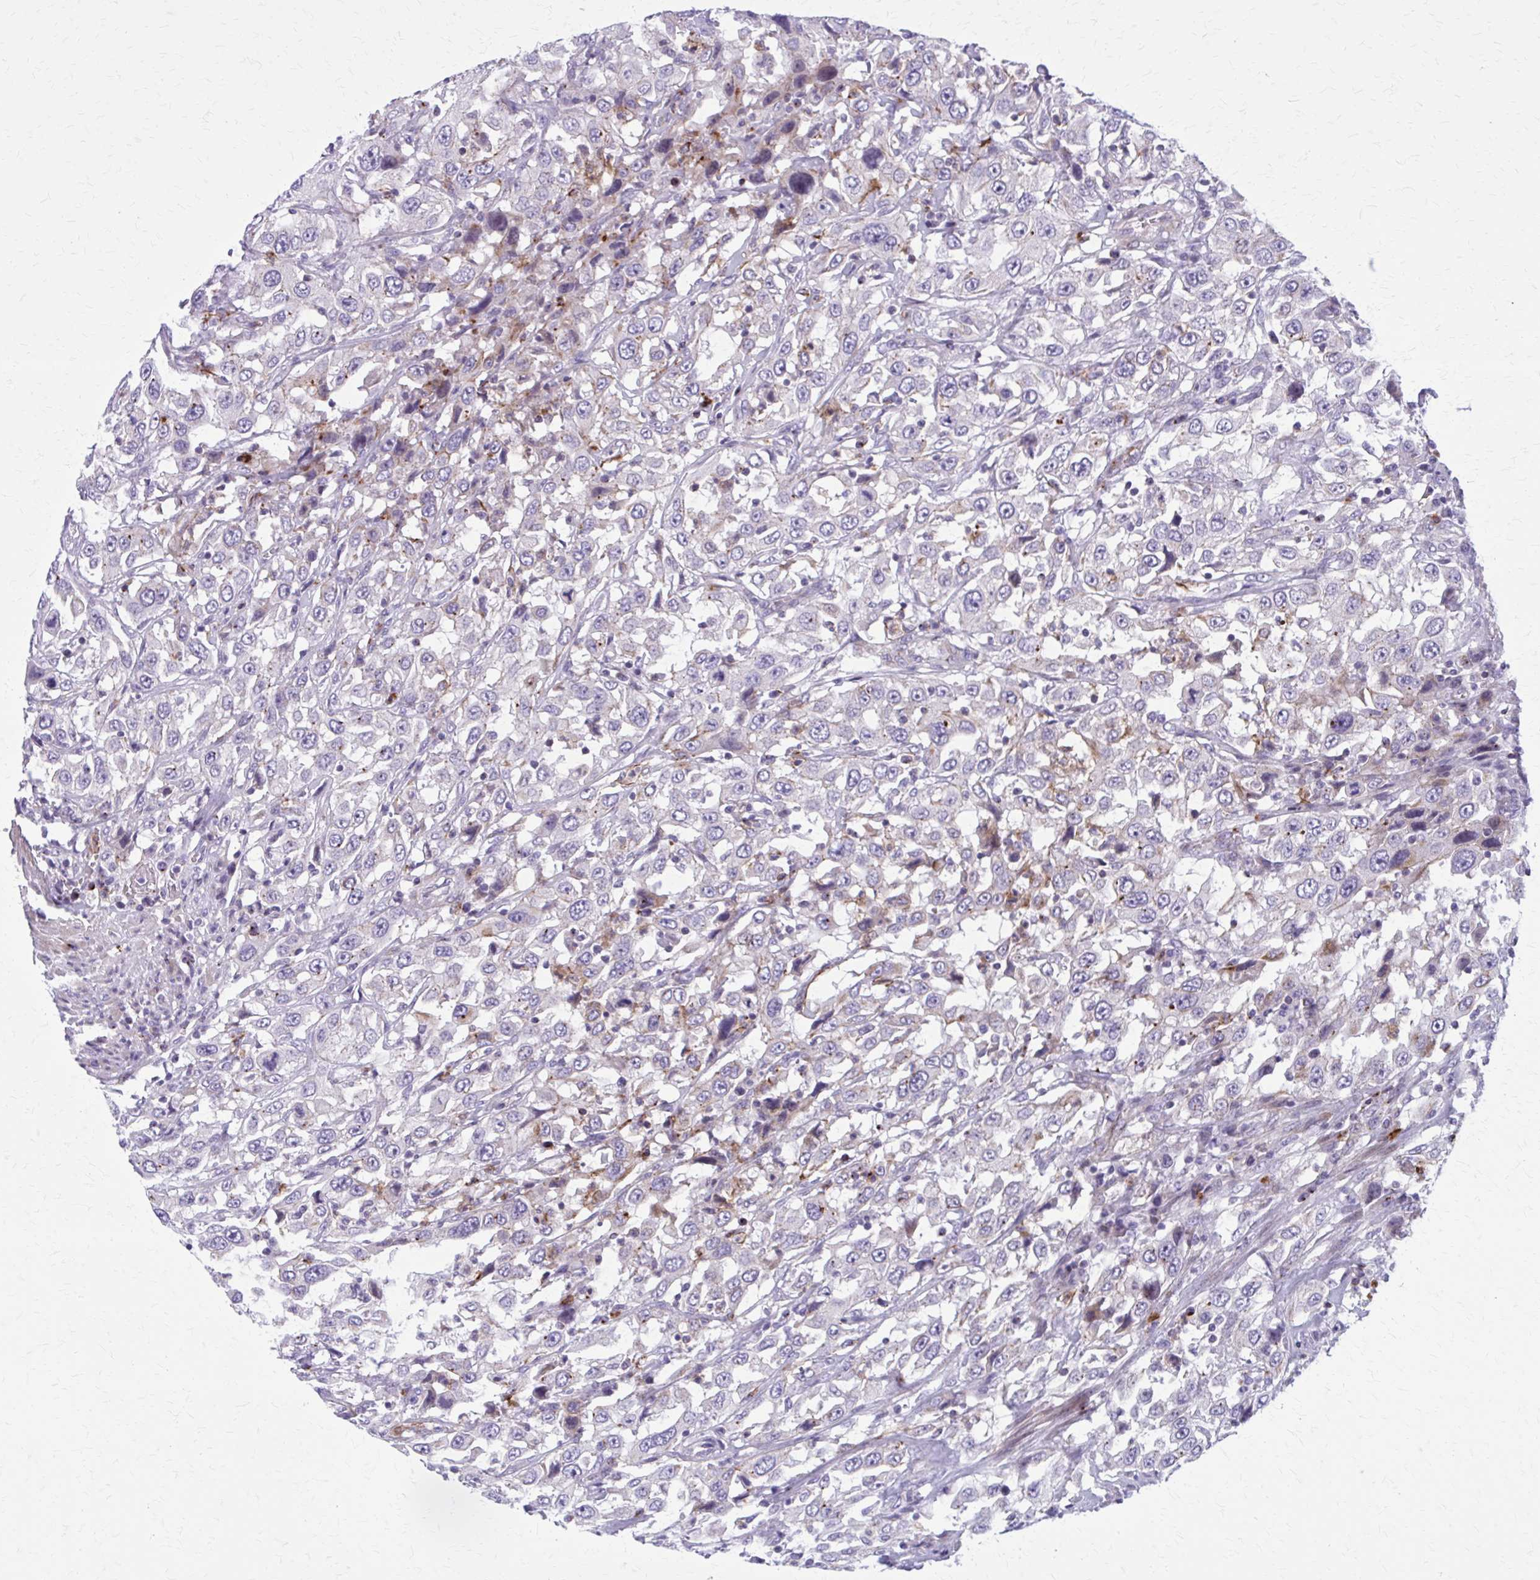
{"staining": {"intensity": "negative", "quantity": "none", "location": "none"}, "tissue": "urothelial cancer", "cell_type": "Tumor cells", "image_type": "cancer", "snomed": [{"axis": "morphology", "description": "Urothelial carcinoma, High grade"}, {"axis": "topography", "description": "Urinary bladder"}], "caption": "A high-resolution histopathology image shows immunohistochemistry (IHC) staining of urothelial carcinoma (high-grade), which exhibits no significant expression in tumor cells.", "gene": "PEDS1", "patient": {"sex": "male", "age": 61}}